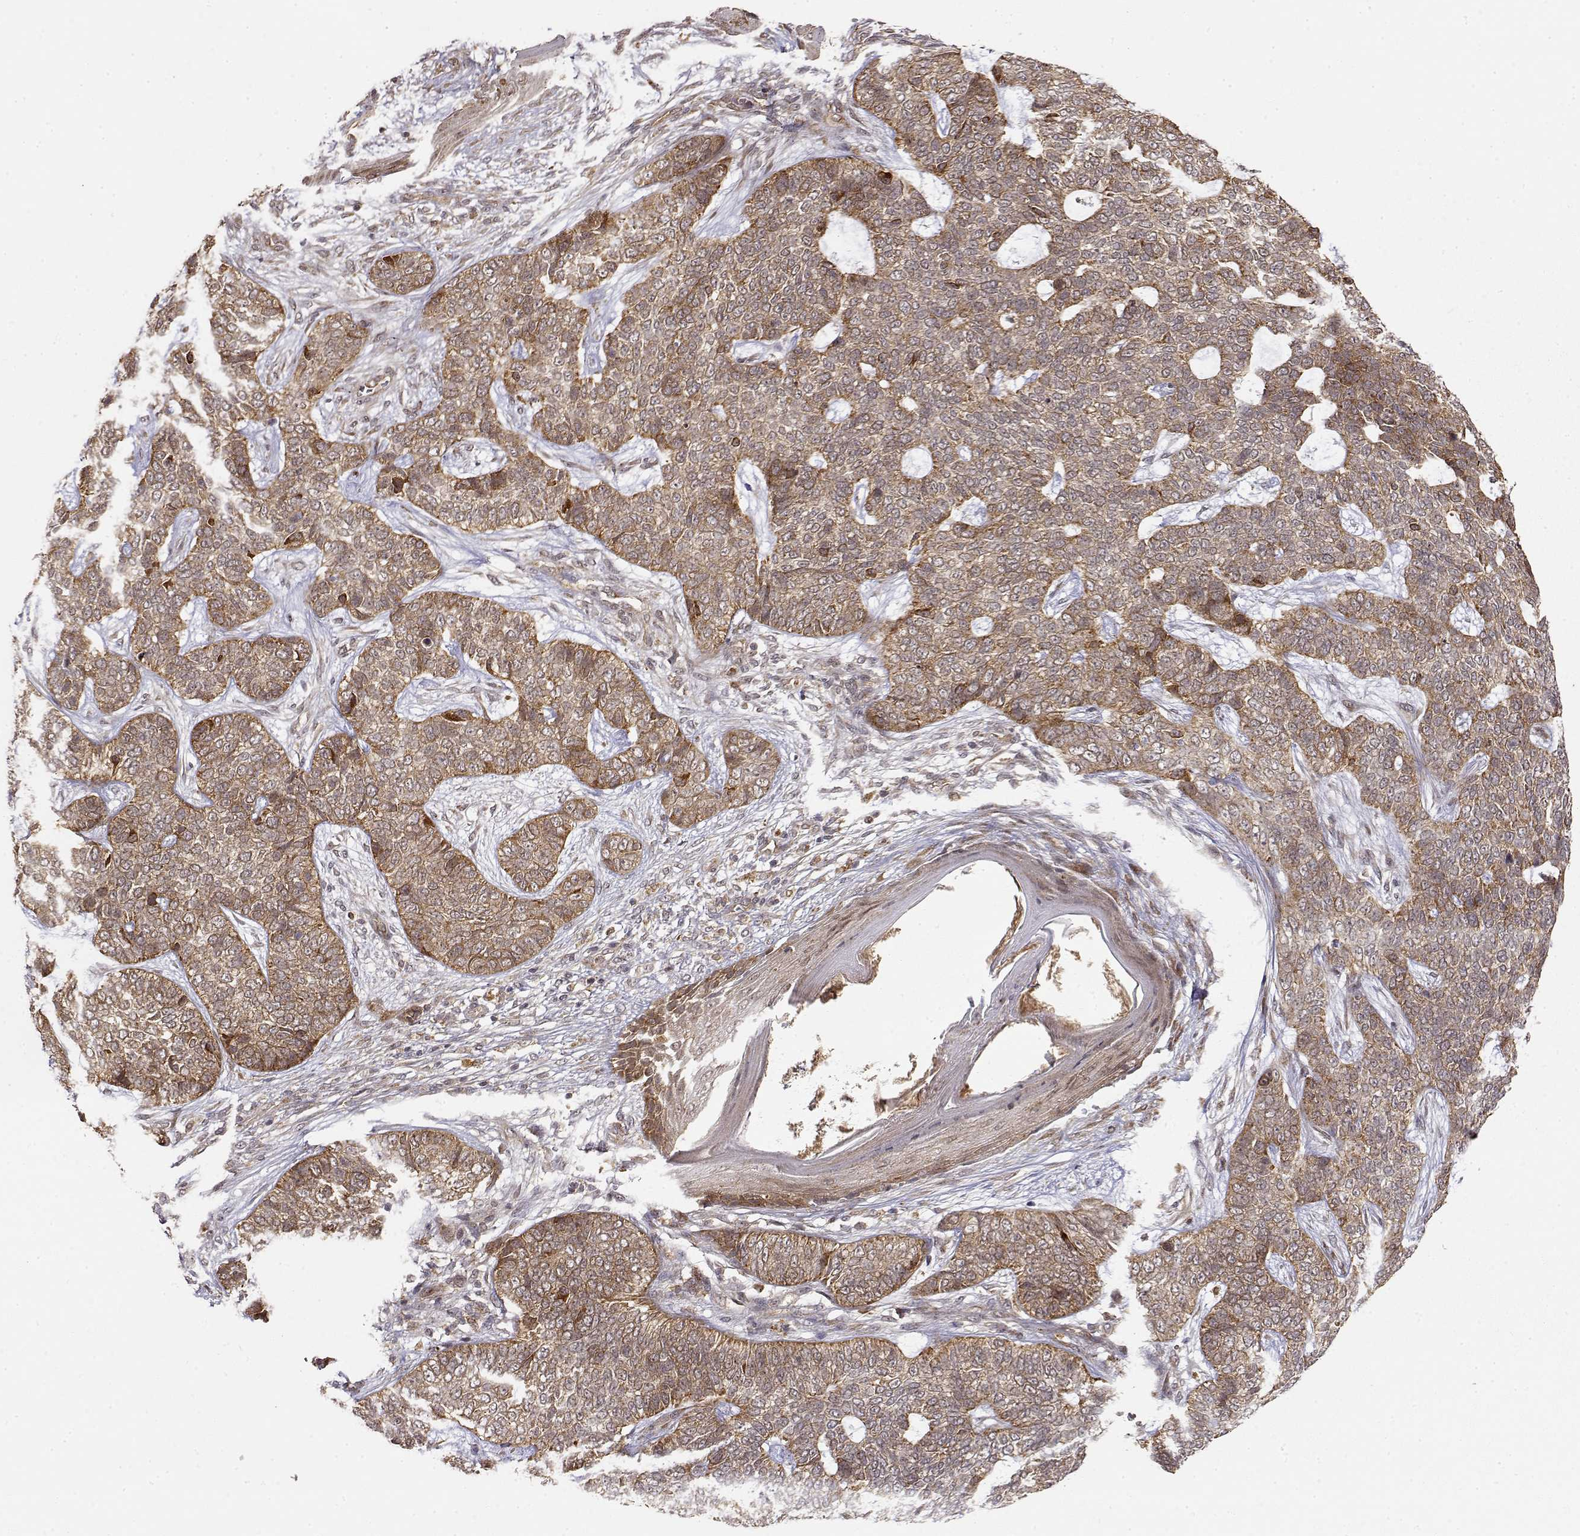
{"staining": {"intensity": "moderate", "quantity": ">75%", "location": "cytoplasmic/membranous"}, "tissue": "skin cancer", "cell_type": "Tumor cells", "image_type": "cancer", "snomed": [{"axis": "morphology", "description": "Basal cell carcinoma"}, {"axis": "topography", "description": "Skin"}], "caption": "The histopathology image displays staining of skin cancer, revealing moderate cytoplasmic/membranous protein positivity (brown color) within tumor cells.", "gene": "RNF13", "patient": {"sex": "female", "age": 69}}